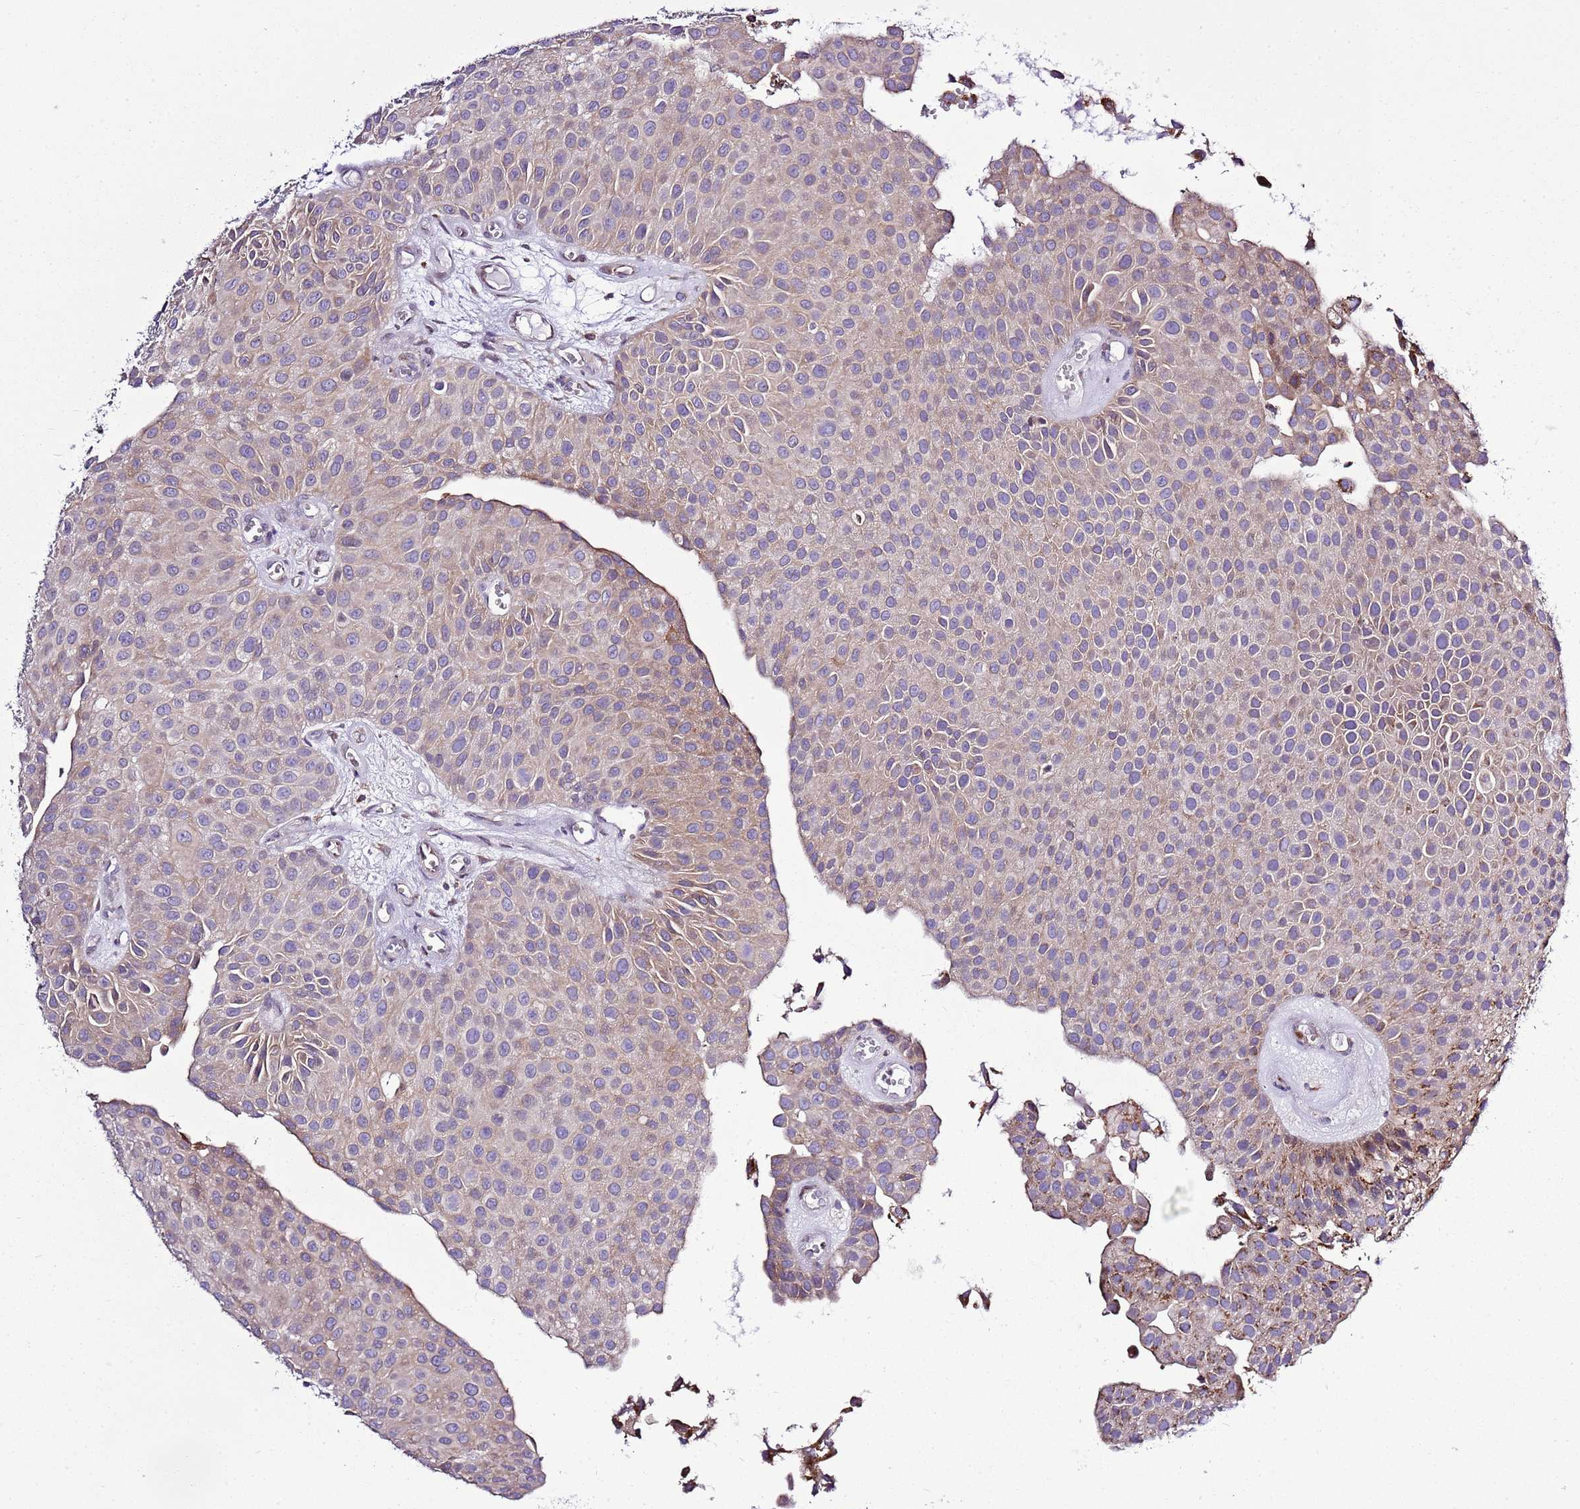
{"staining": {"intensity": "weak", "quantity": "25%-75%", "location": "cytoplasmic/membranous"}, "tissue": "urothelial cancer", "cell_type": "Tumor cells", "image_type": "cancer", "snomed": [{"axis": "morphology", "description": "Urothelial carcinoma, Low grade"}, {"axis": "topography", "description": "Urinary bladder"}], "caption": "Immunohistochemical staining of low-grade urothelial carcinoma exhibits low levels of weak cytoplasmic/membranous staining in about 25%-75% of tumor cells.", "gene": "TMED10", "patient": {"sex": "male", "age": 88}}